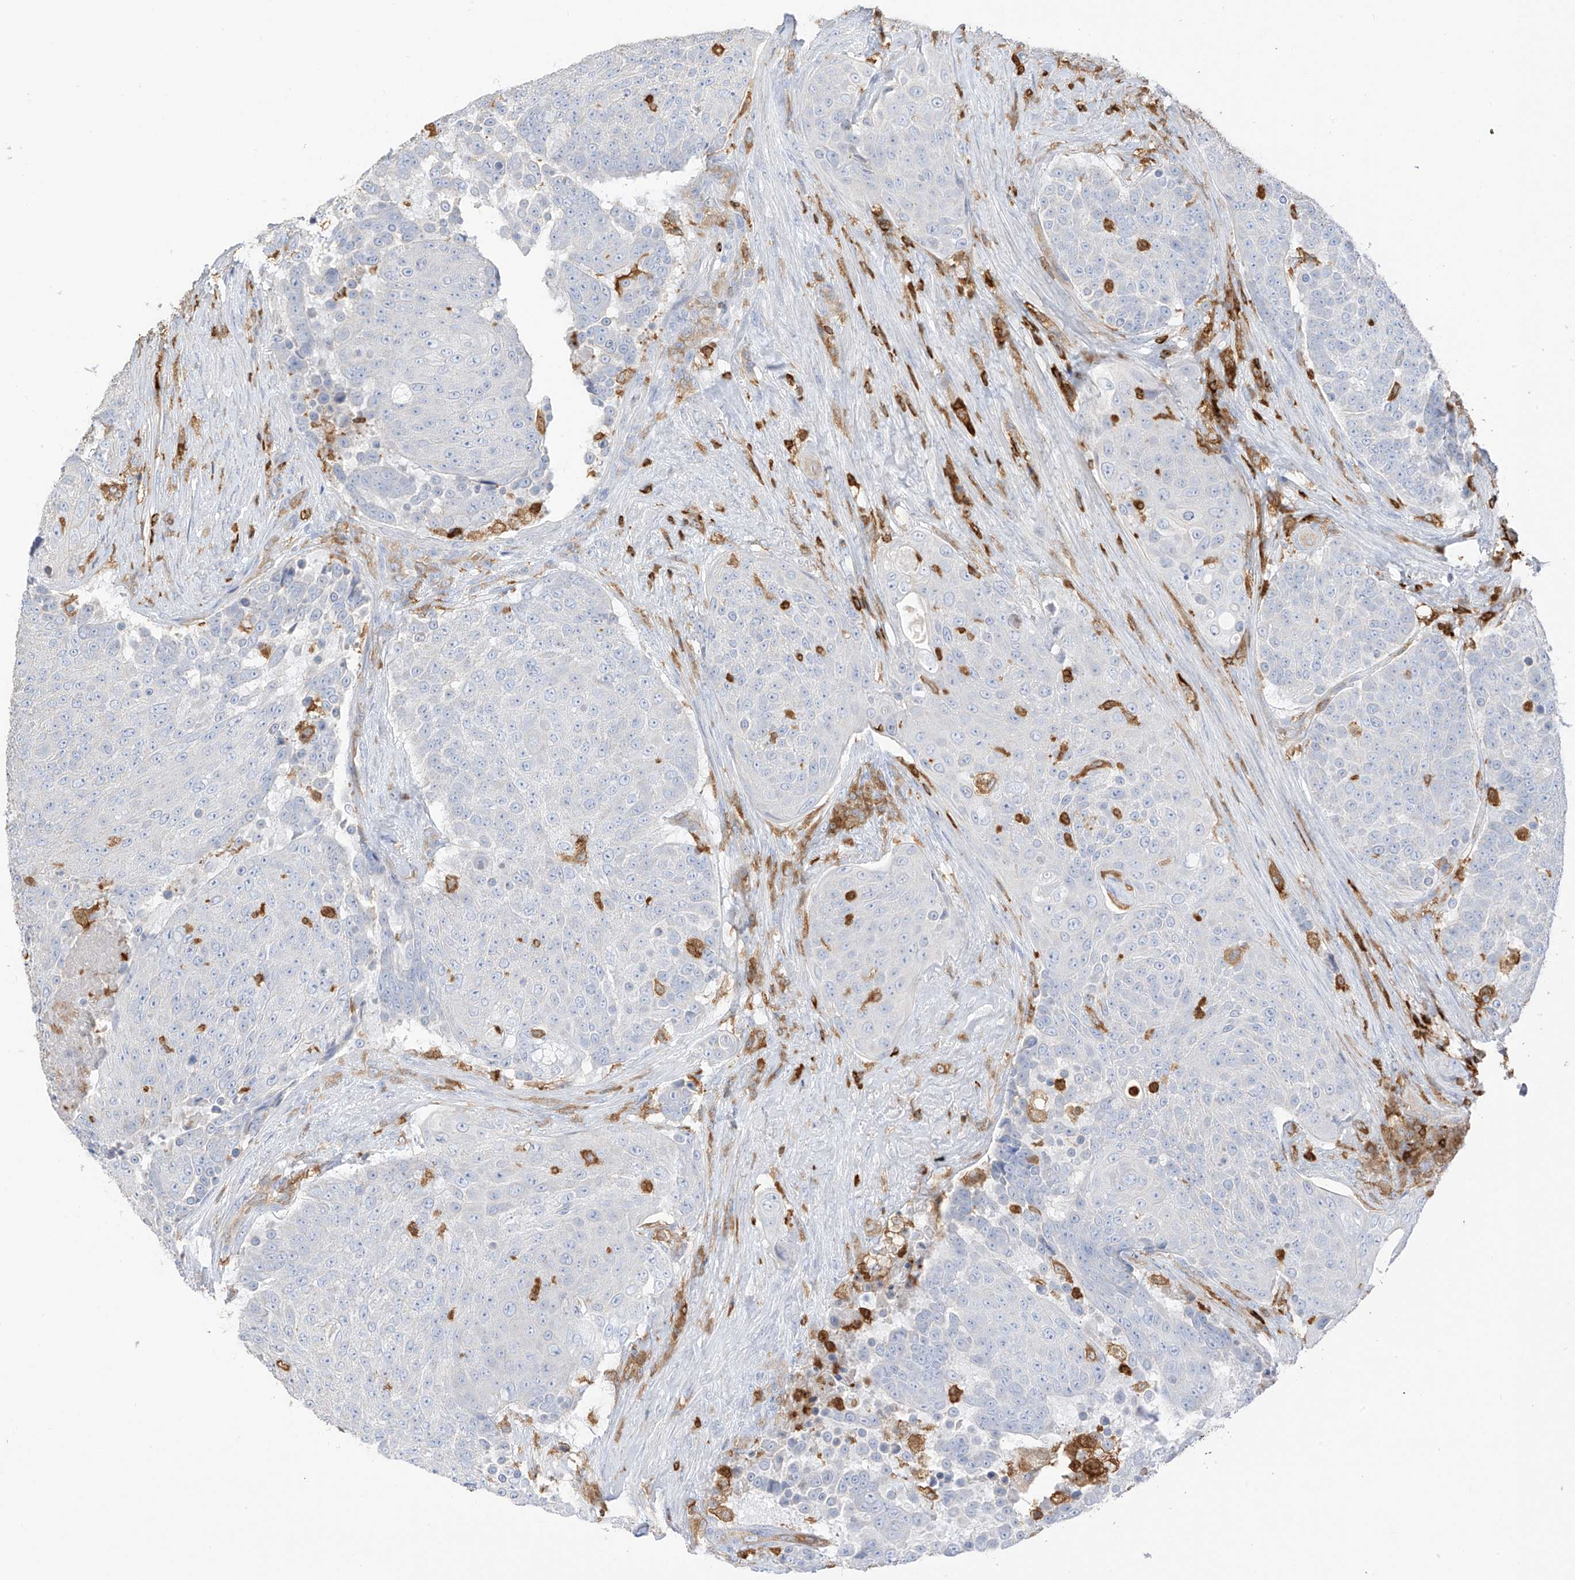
{"staining": {"intensity": "negative", "quantity": "none", "location": "none"}, "tissue": "urothelial cancer", "cell_type": "Tumor cells", "image_type": "cancer", "snomed": [{"axis": "morphology", "description": "Urothelial carcinoma, High grade"}, {"axis": "topography", "description": "Urinary bladder"}], "caption": "Immunohistochemical staining of human urothelial cancer demonstrates no significant staining in tumor cells.", "gene": "ARHGAP25", "patient": {"sex": "female", "age": 63}}